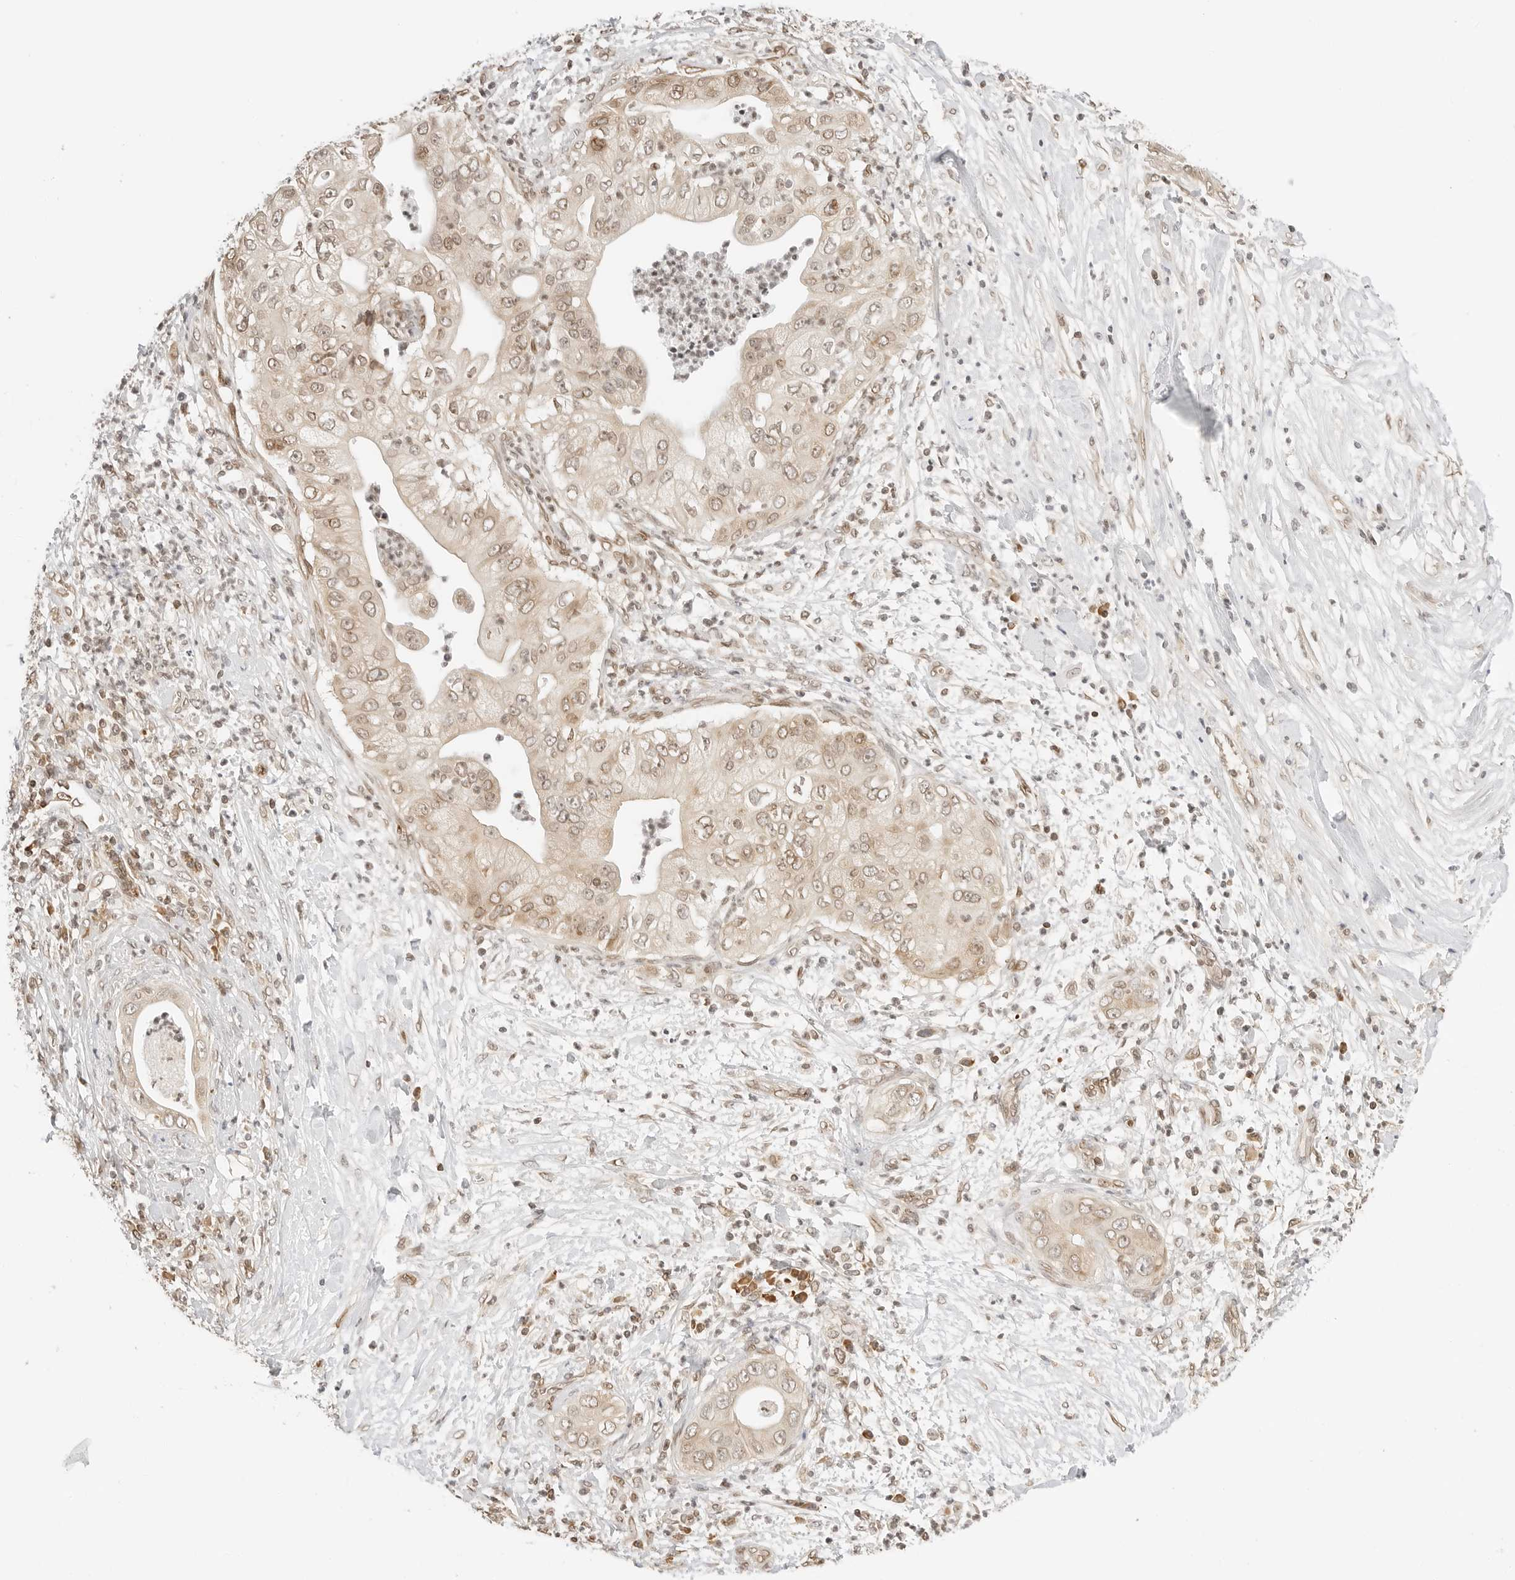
{"staining": {"intensity": "weak", "quantity": ">75%", "location": "cytoplasmic/membranous,nuclear"}, "tissue": "pancreatic cancer", "cell_type": "Tumor cells", "image_type": "cancer", "snomed": [{"axis": "morphology", "description": "Adenocarcinoma, NOS"}, {"axis": "topography", "description": "Pancreas"}], "caption": "Weak cytoplasmic/membranous and nuclear expression is seen in approximately >75% of tumor cells in pancreatic cancer. The protein of interest is stained brown, and the nuclei are stained in blue (DAB (3,3'-diaminobenzidine) IHC with brightfield microscopy, high magnification).", "gene": "POLH", "patient": {"sex": "female", "age": 78}}